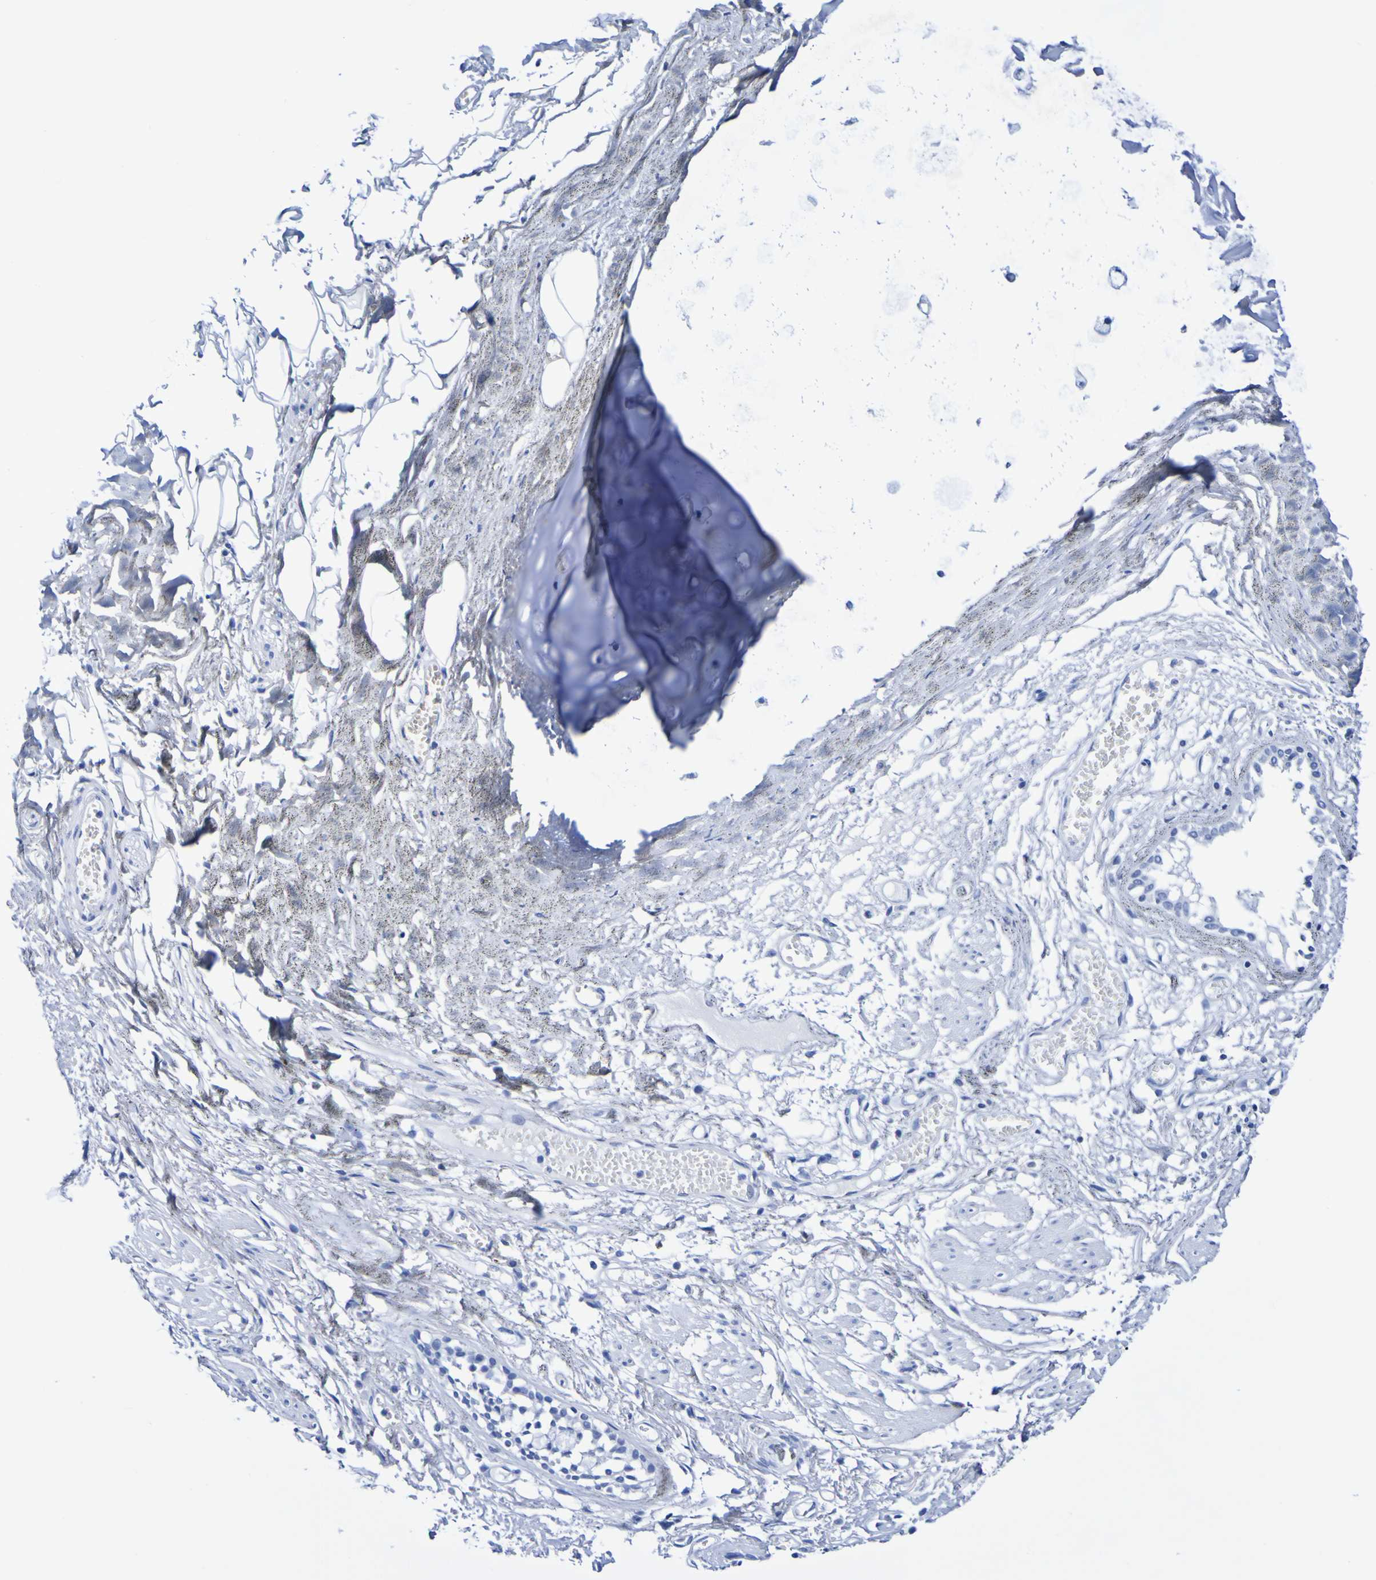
{"staining": {"intensity": "negative", "quantity": "none", "location": "none"}, "tissue": "bronchus", "cell_type": "Respiratory epithelial cells", "image_type": "normal", "snomed": [{"axis": "morphology", "description": "Normal tissue, NOS"}, {"axis": "morphology", "description": "Inflammation, NOS"}, {"axis": "topography", "description": "Cartilage tissue"}, {"axis": "topography", "description": "Lung"}], "caption": "Respiratory epithelial cells show no significant expression in normal bronchus.", "gene": "DPEP1", "patient": {"sex": "male", "age": 71}}